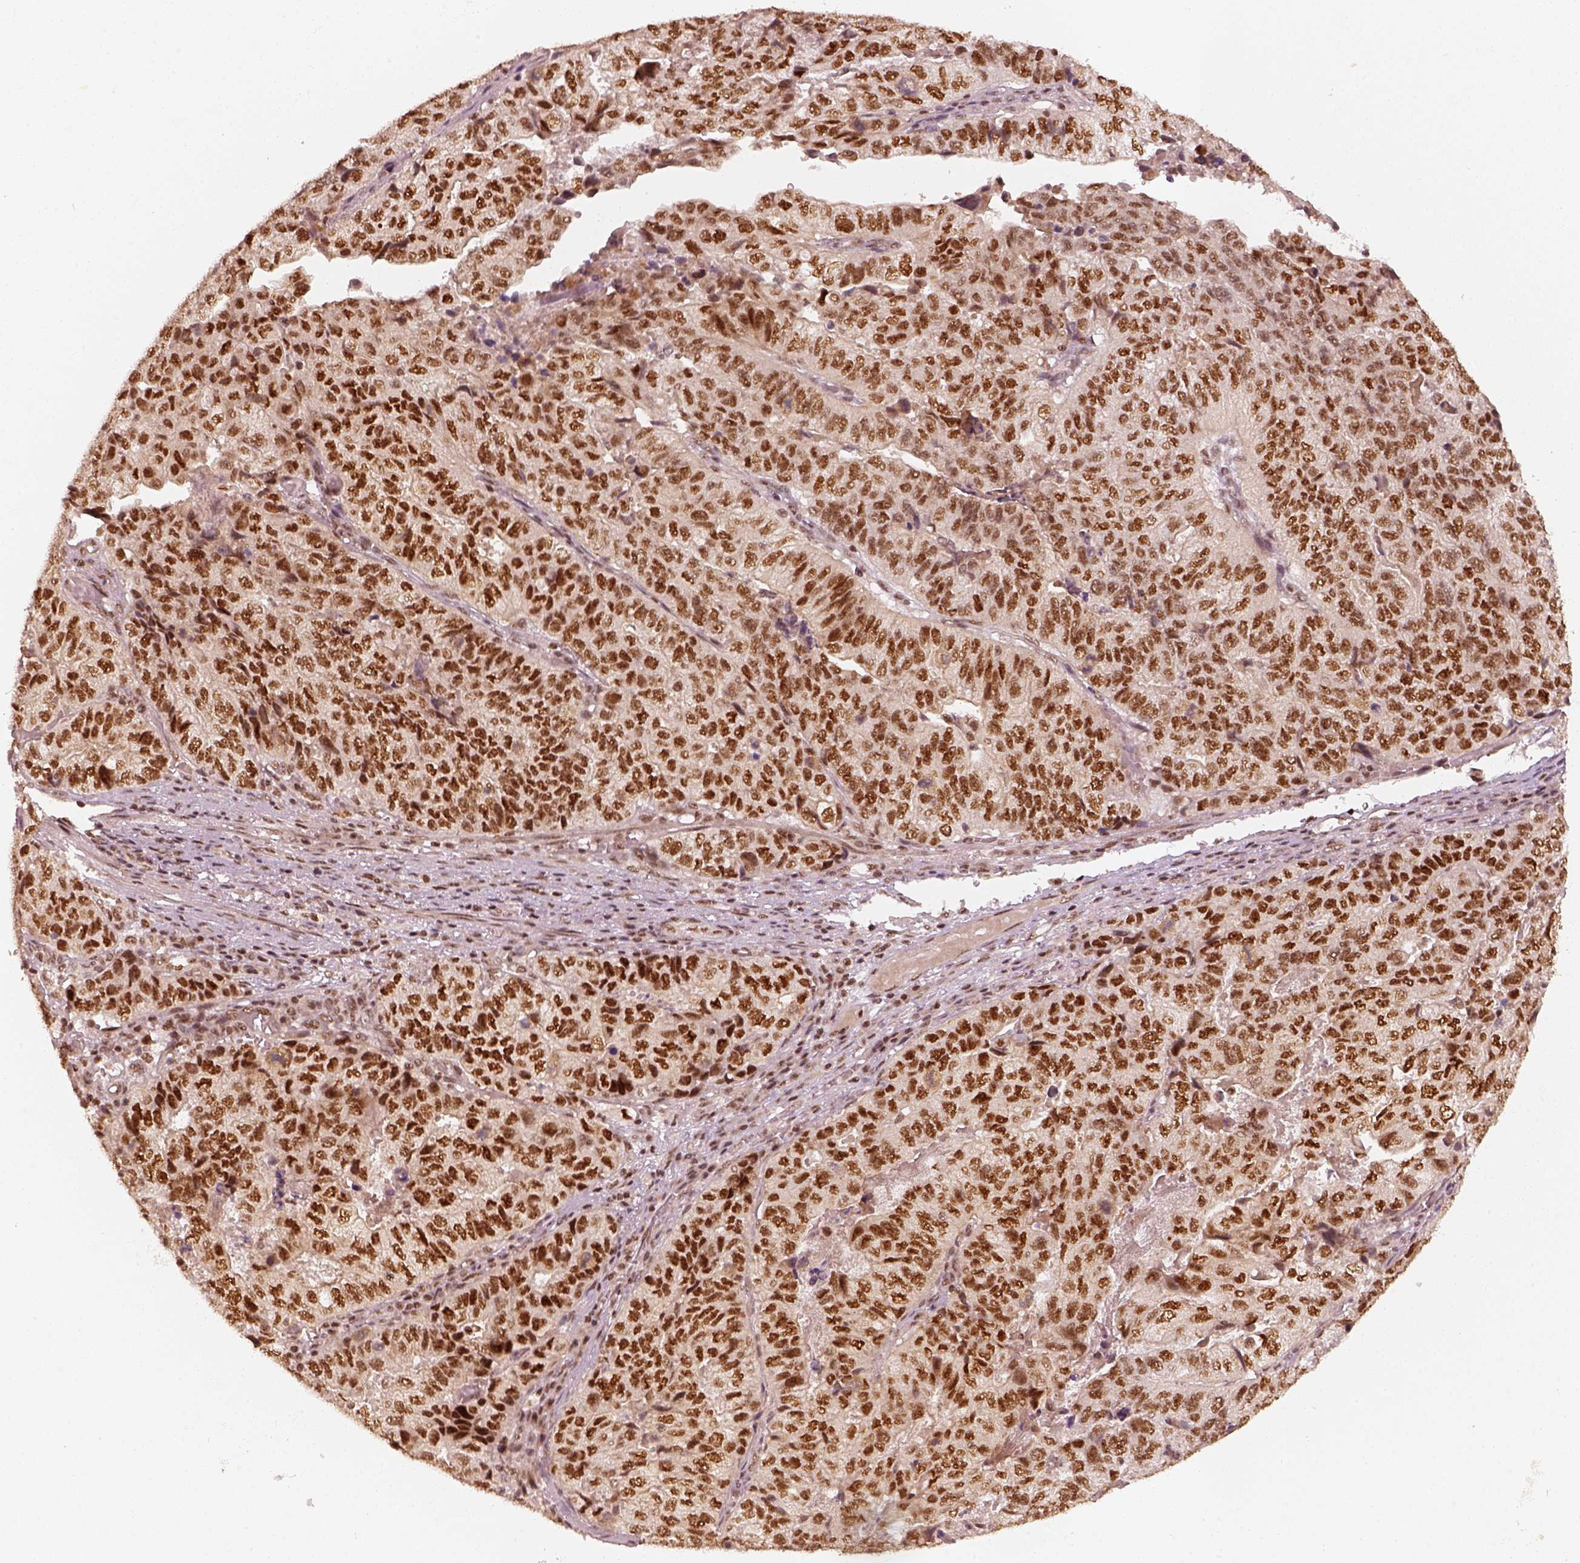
{"staining": {"intensity": "strong", "quantity": ">75%", "location": "nuclear"}, "tissue": "stomach cancer", "cell_type": "Tumor cells", "image_type": "cancer", "snomed": [{"axis": "morphology", "description": "Adenocarcinoma, NOS"}, {"axis": "topography", "description": "Stomach, upper"}], "caption": "Immunohistochemical staining of human adenocarcinoma (stomach) displays strong nuclear protein expression in approximately >75% of tumor cells.", "gene": "GMEB2", "patient": {"sex": "female", "age": 67}}